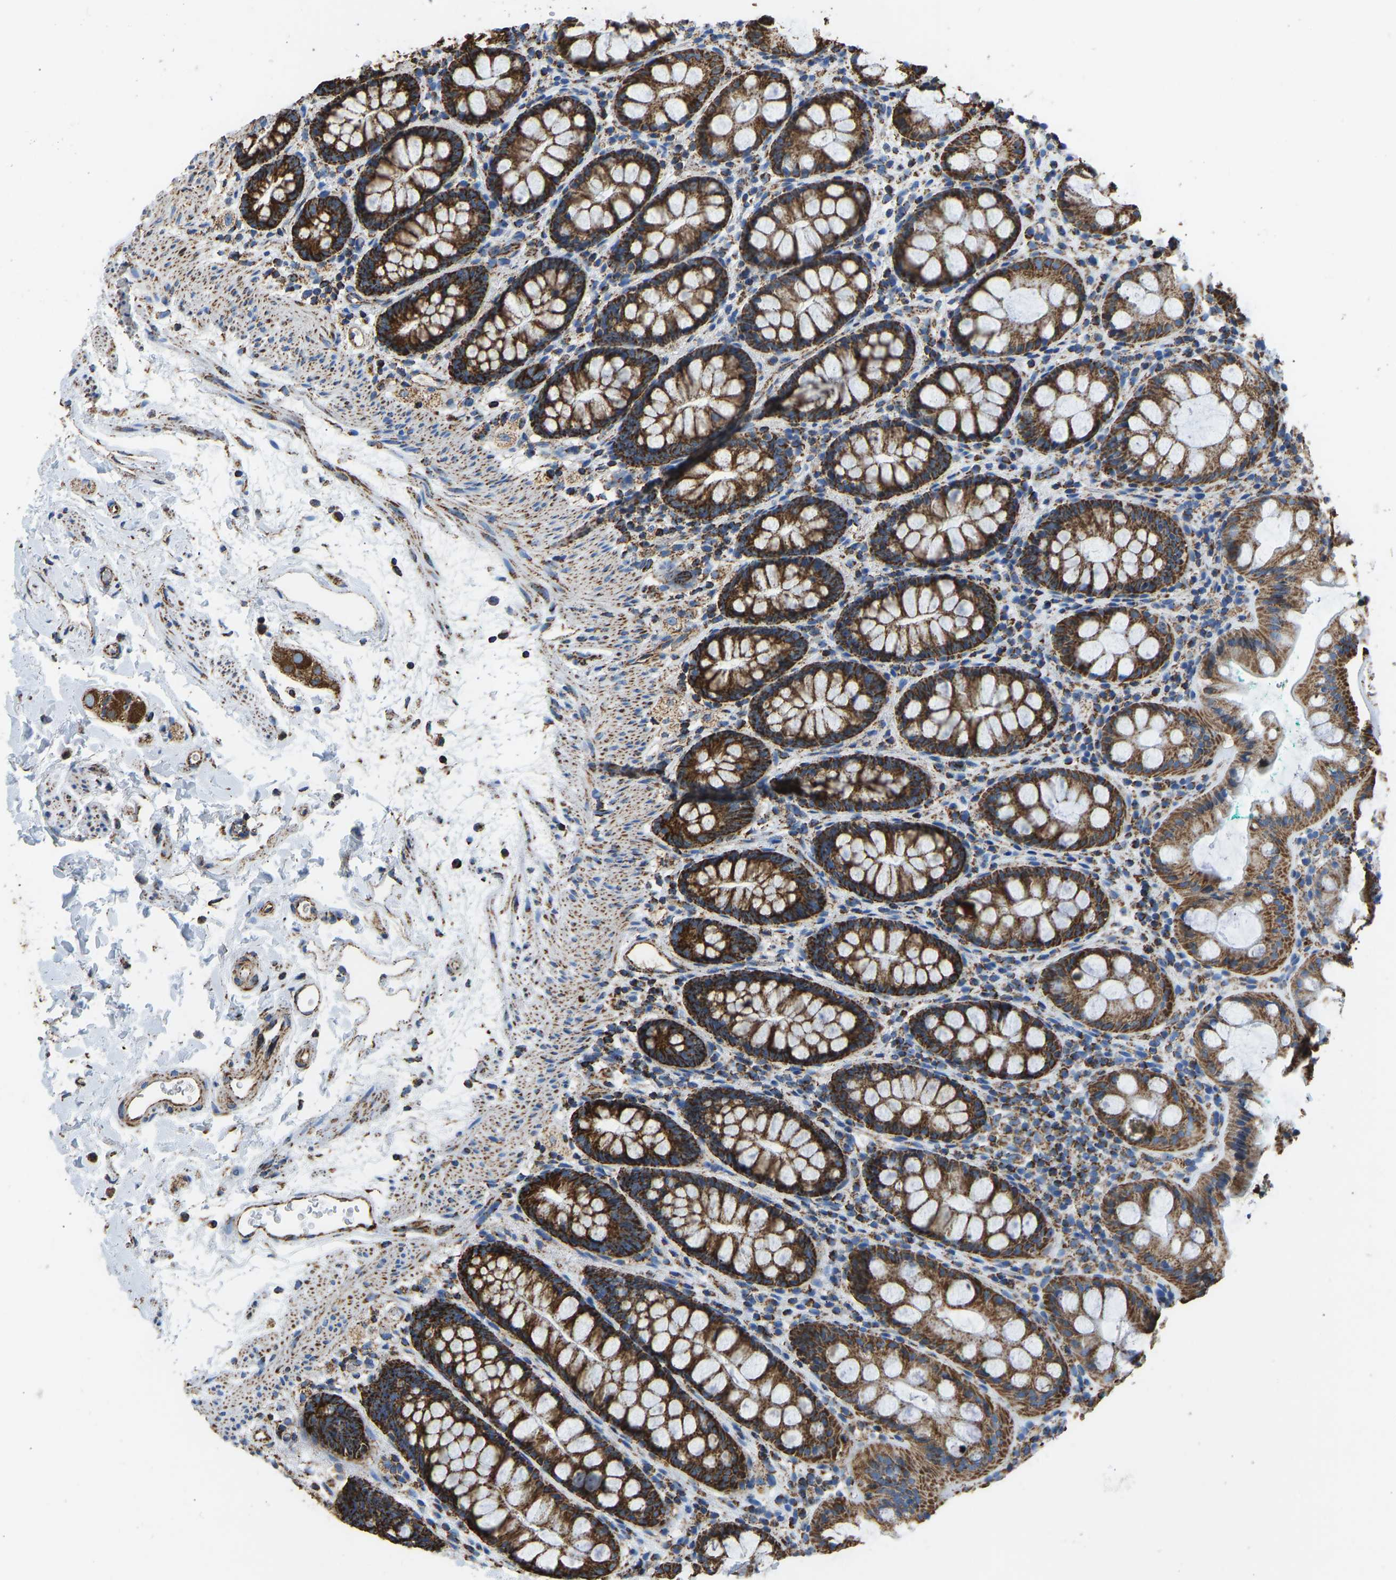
{"staining": {"intensity": "strong", "quantity": ">75%", "location": "cytoplasmic/membranous"}, "tissue": "rectum", "cell_type": "Glandular cells", "image_type": "normal", "snomed": [{"axis": "morphology", "description": "Normal tissue, NOS"}, {"axis": "topography", "description": "Rectum"}], "caption": "Immunohistochemistry staining of unremarkable rectum, which reveals high levels of strong cytoplasmic/membranous expression in about >75% of glandular cells indicating strong cytoplasmic/membranous protein staining. The staining was performed using DAB (3,3'-diaminobenzidine) (brown) for protein detection and nuclei were counterstained in hematoxylin (blue).", "gene": "IRX6", "patient": {"sex": "female", "age": 65}}